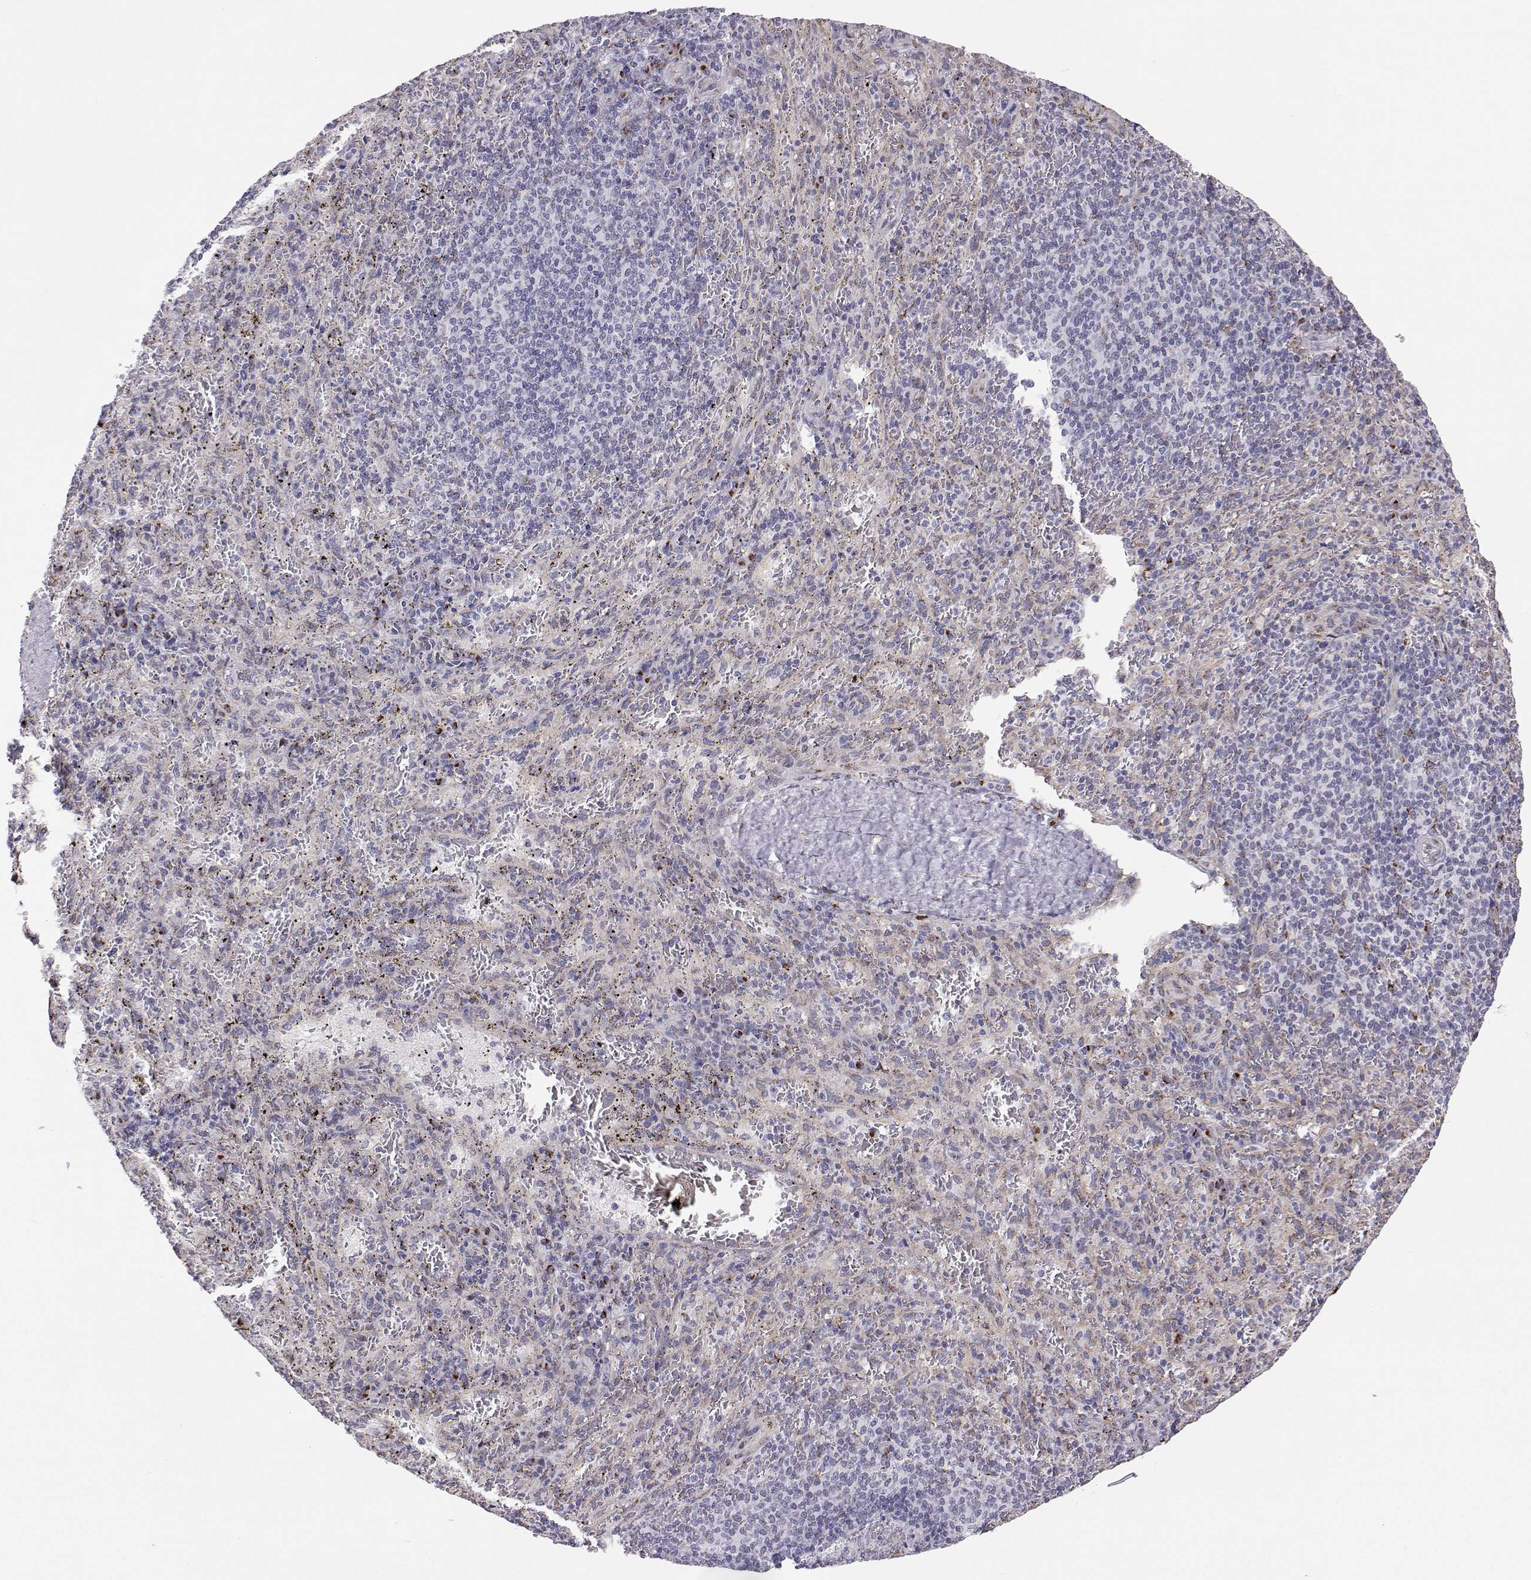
{"staining": {"intensity": "negative", "quantity": "none", "location": "none"}, "tissue": "spleen", "cell_type": "Cells in red pulp", "image_type": "normal", "snomed": [{"axis": "morphology", "description": "Normal tissue, NOS"}, {"axis": "topography", "description": "Spleen"}], "caption": "Human spleen stained for a protein using IHC demonstrates no positivity in cells in red pulp.", "gene": "STARD13", "patient": {"sex": "male", "age": 57}}